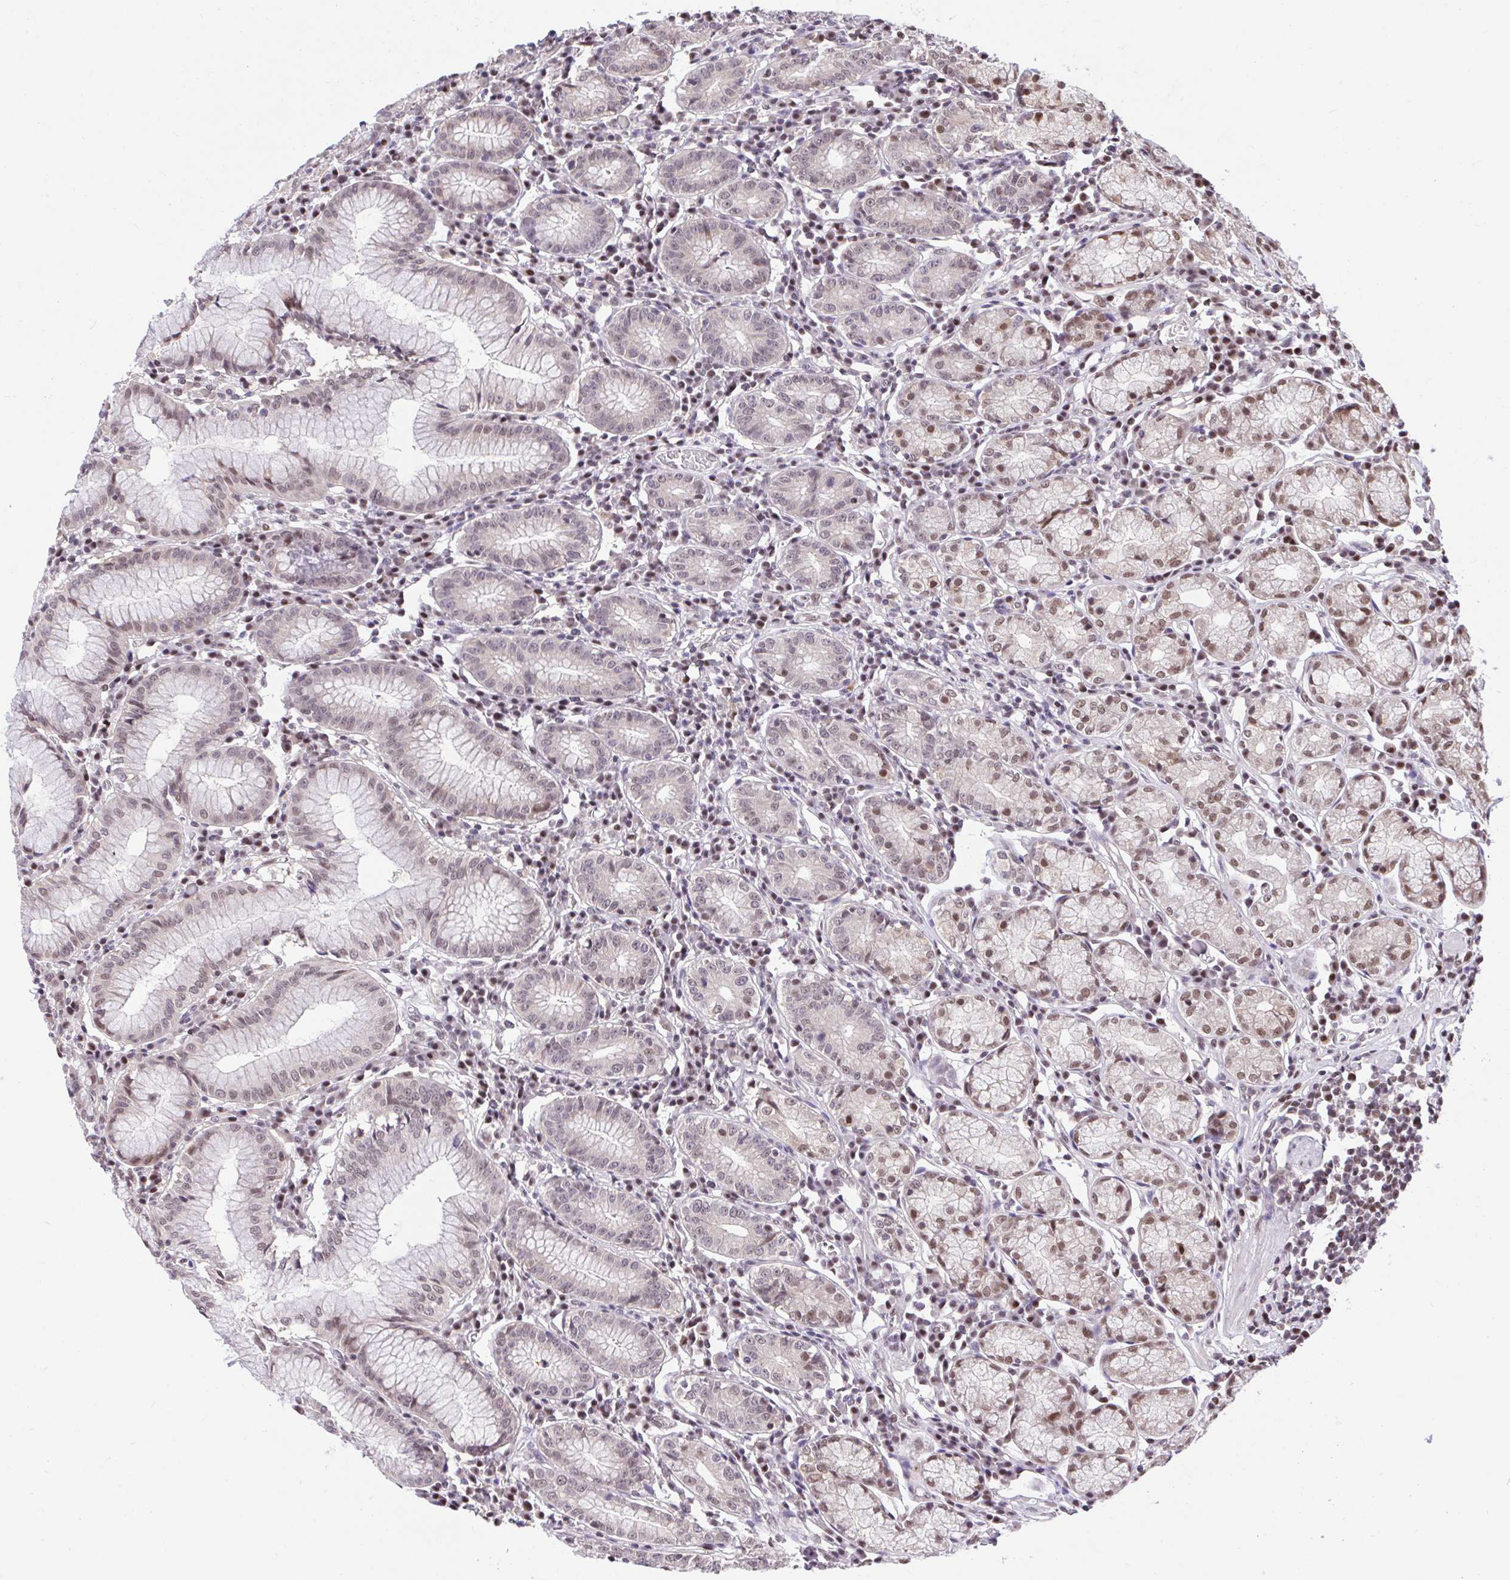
{"staining": {"intensity": "weak", "quantity": "25%-75%", "location": "nuclear"}, "tissue": "stomach", "cell_type": "Glandular cells", "image_type": "normal", "snomed": [{"axis": "morphology", "description": "Normal tissue, NOS"}, {"axis": "topography", "description": "Stomach"}], "caption": "The photomicrograph demonstrates staining of unremarkable stomach, revealing weak nuclear protein positivity (brown color) within glandular cells. (brown staining indicates protein expression, while blue staining denotes nuclei).", "gene": "GLIS3", "patient": {"sex": "male", "age": 55}}